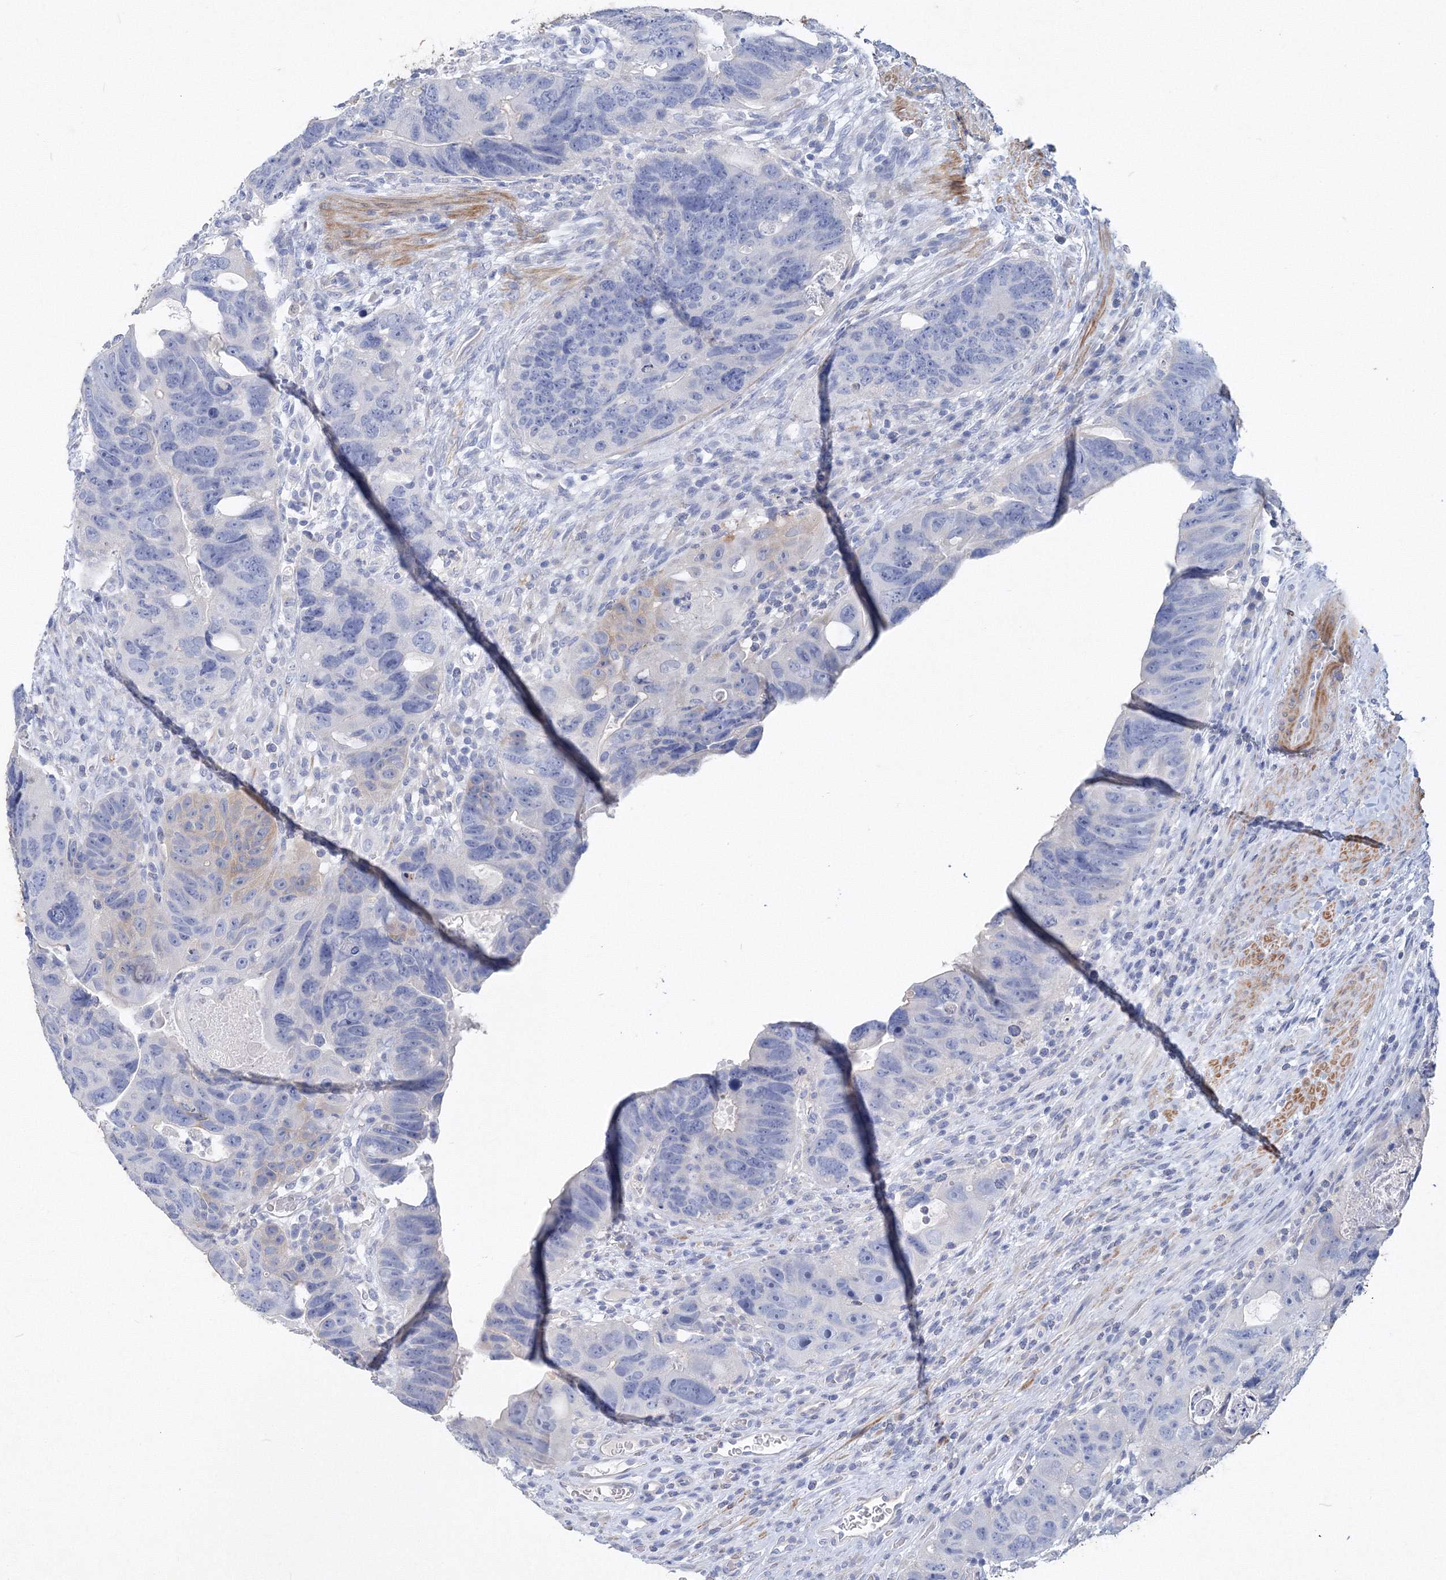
{"staining": {"intensity": "negative", "quantity": "none", "location": "none"}, "tissue": "colorectal cancer", "cell_type": "Tumor cells", "image_type": "cancer", "snomed": [{"axis": "morphology", "description": "Adenocarcinoma, NOS"}, {"axis": "topography", "description": "Rectum"}], "caption": "An IHC micrograph of colorectal cancer is shown. There is no staining in tumor cells of colorectal cancer. (DAB (3,3'-diaminobenzidine) immunohistochemistry visualized using brightfield microscopy, high magnification).", "gene": "OSBPL6", "patient": {"sex": "male", "age": 59}}